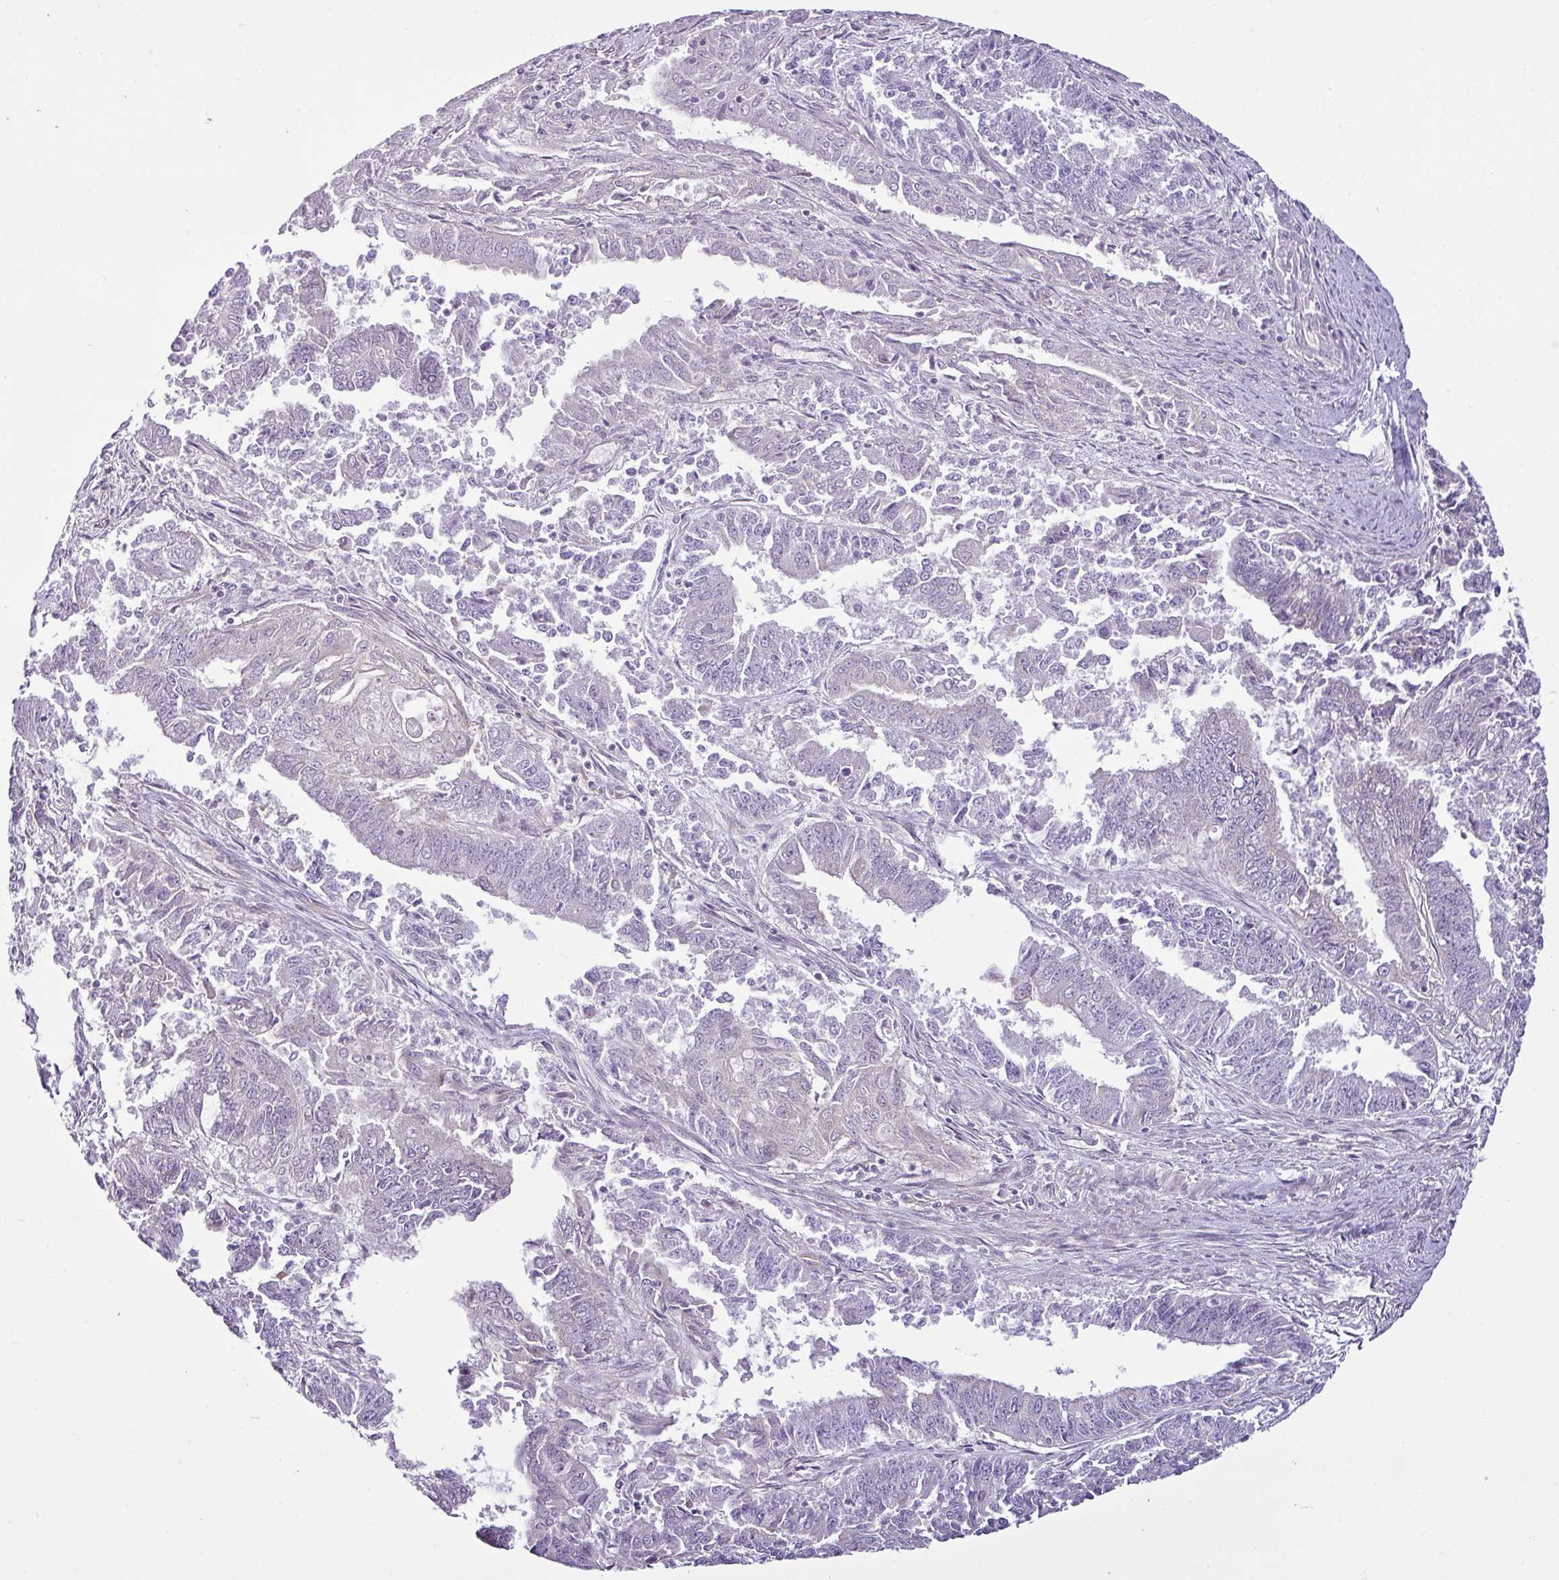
{"staining": {"intensity": "negative", "quantity": "none", "location": "none"}, "tissue": "endometrial cancer", "cell_type": "Tumor cells", "image_type": "cancer", "snomed": [{"axis": "morphology", "description": "Adenocarcinoma, NOS"}, {"axis": "topography", "description": "Endometrium"}], "caption": "There is no significant staining in tumor cells of endometrial adenocarcinoma.", "gene": "TOR1AIP2", "patient": {"sex": "female", "age": 73}}